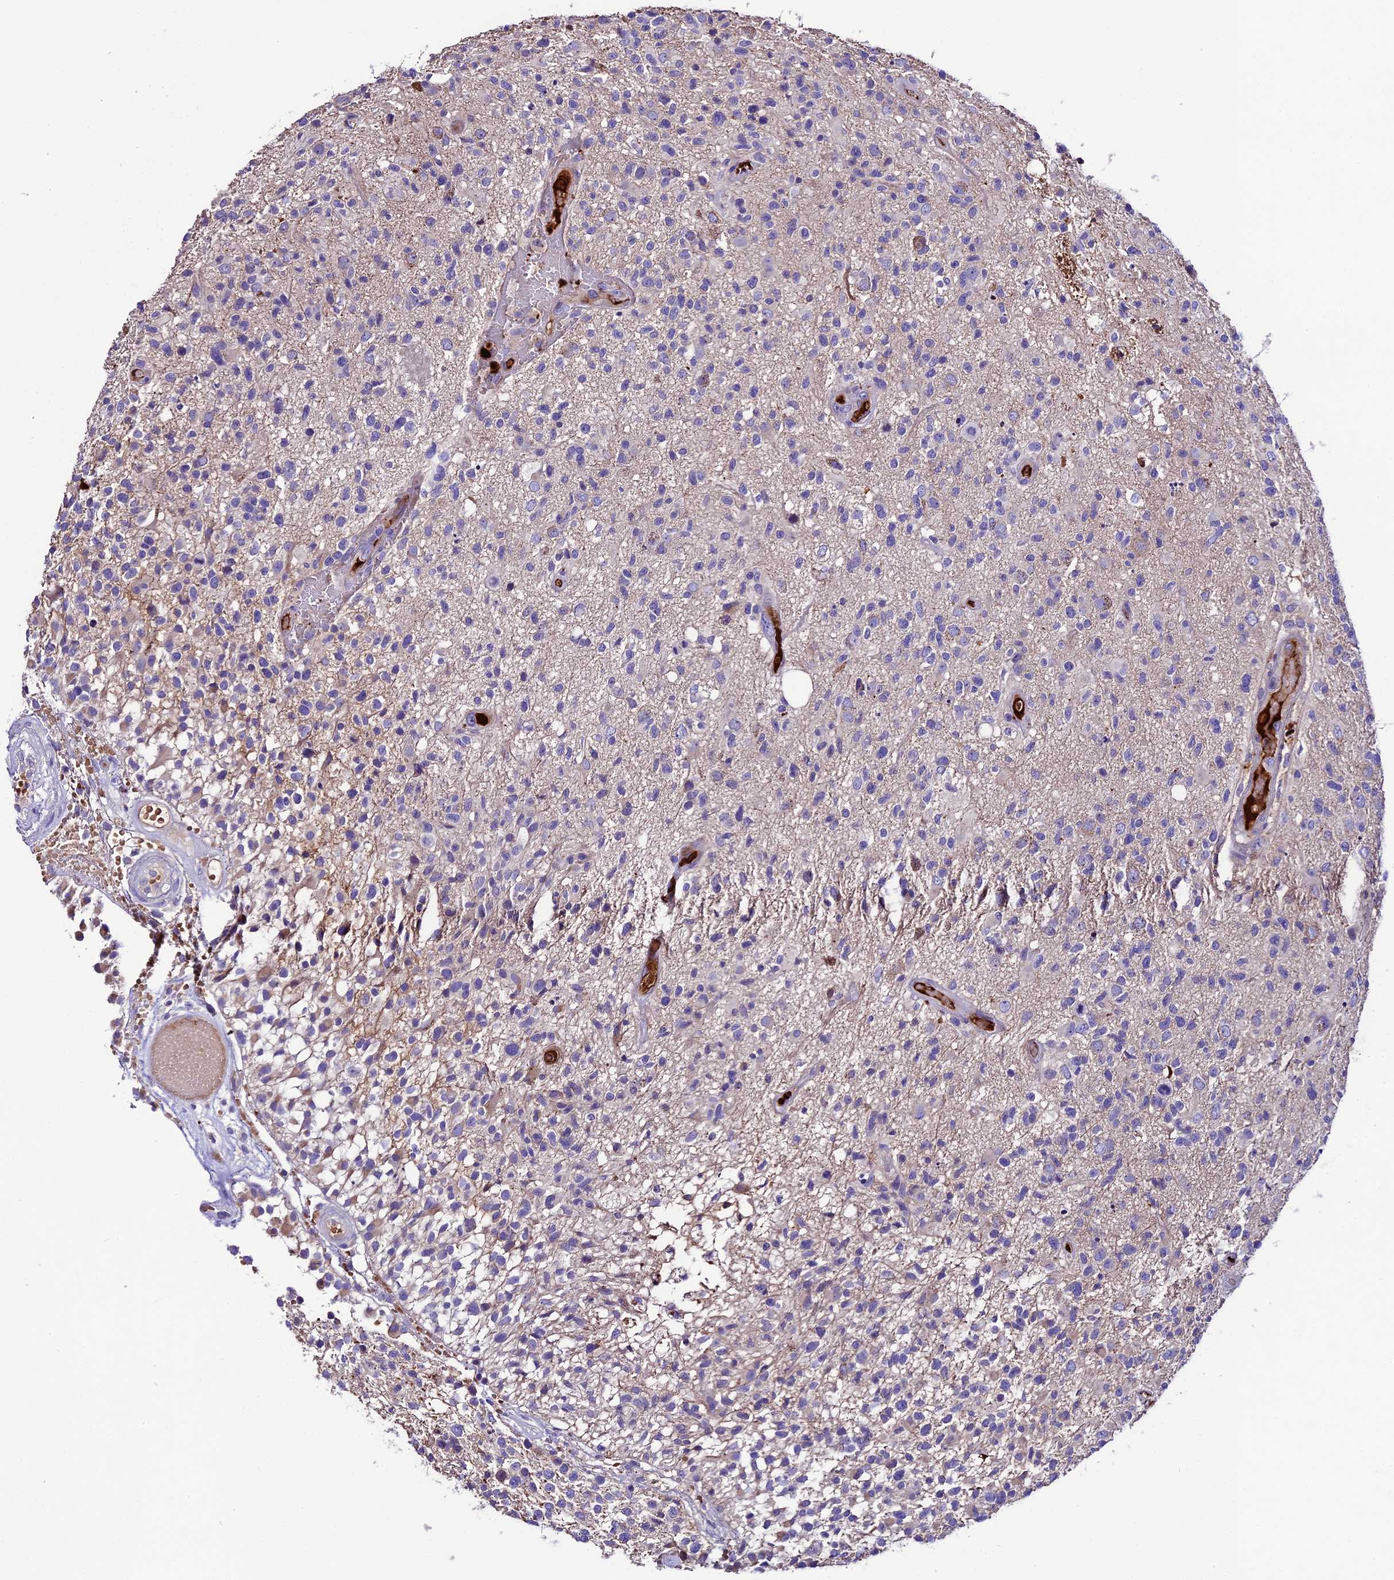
{"staining": {"intensity": "negative", "quantity": "none", "location": "none"}, "tissue": "glioma", "cell_type": "Tumor cells", "image_type": "cancer", "snomed": [{"axis": "morphology", "description": "Glioma, malignant, High grade"}, {"axis": "morphology", "description": "Glioblastoma, NOS"}, {"axis": "topography", "description": "Brain"}], "caption": "Malignant glioma (high-grade) was stained to show a protein in brown. There is no significant expression in tumor cells.", "gene": "TCP11L2", "patient": {"sex": "male", "age": 60}}